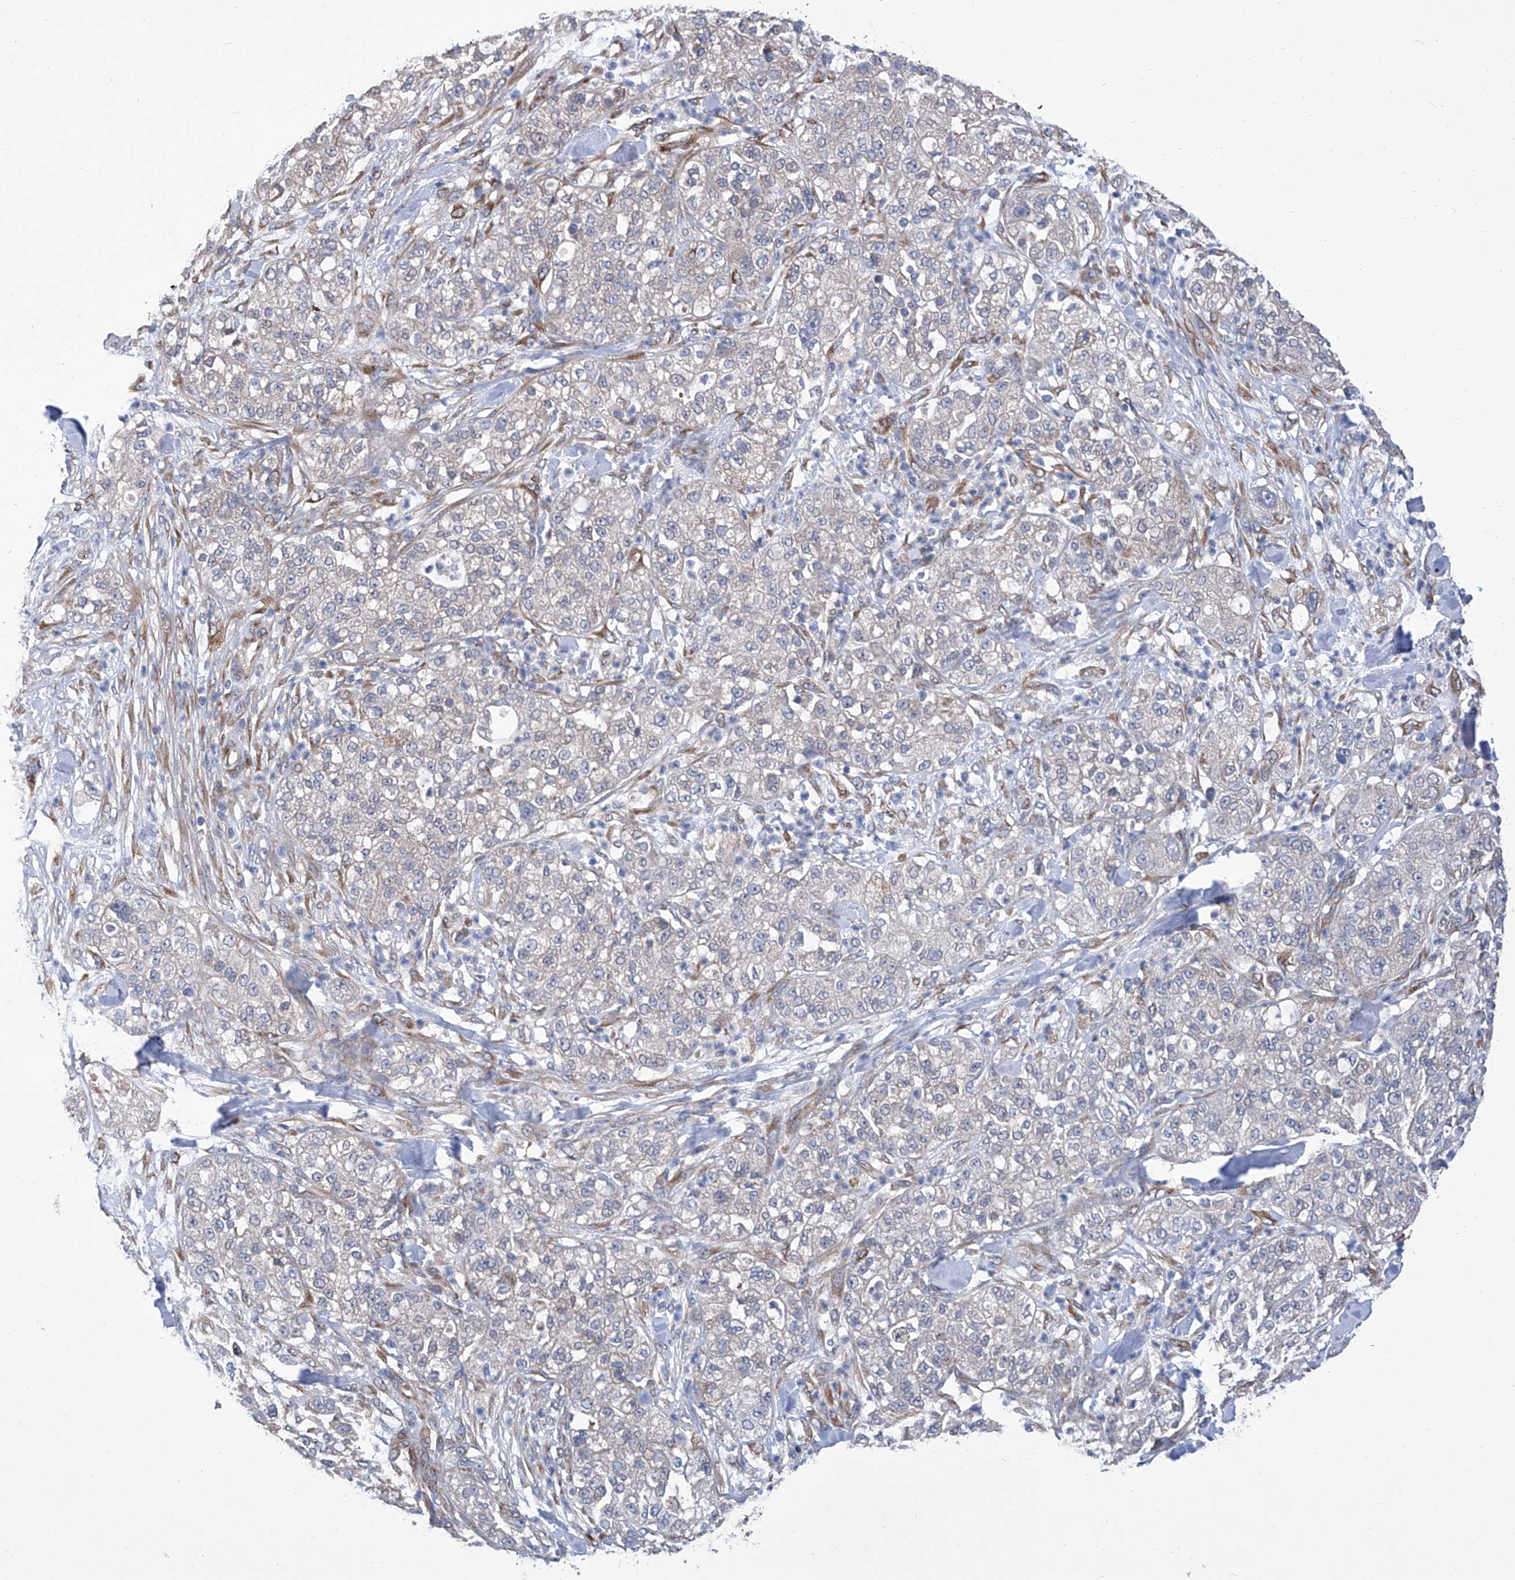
{"staining": {"intensity": "negative", "quantity": "none", "location": "none"}, "tissue": "pancreatic cancer", "cell_type": "Tumor cells", "image_type": "cancer", "snomed": [{"axis": "morphology", "description": "Adenocarcinoma, NOS"}, {"axis": "topography", "description": "Pancreas"}], "caption": "Histopathology image shows no significant protein expression in tumor cells of pancreatic adenocarcinoma. (DAB IHC with hematoxylin counter stain).", "gene": "SMS", "patient": {"sex": "female", "age": 78}}